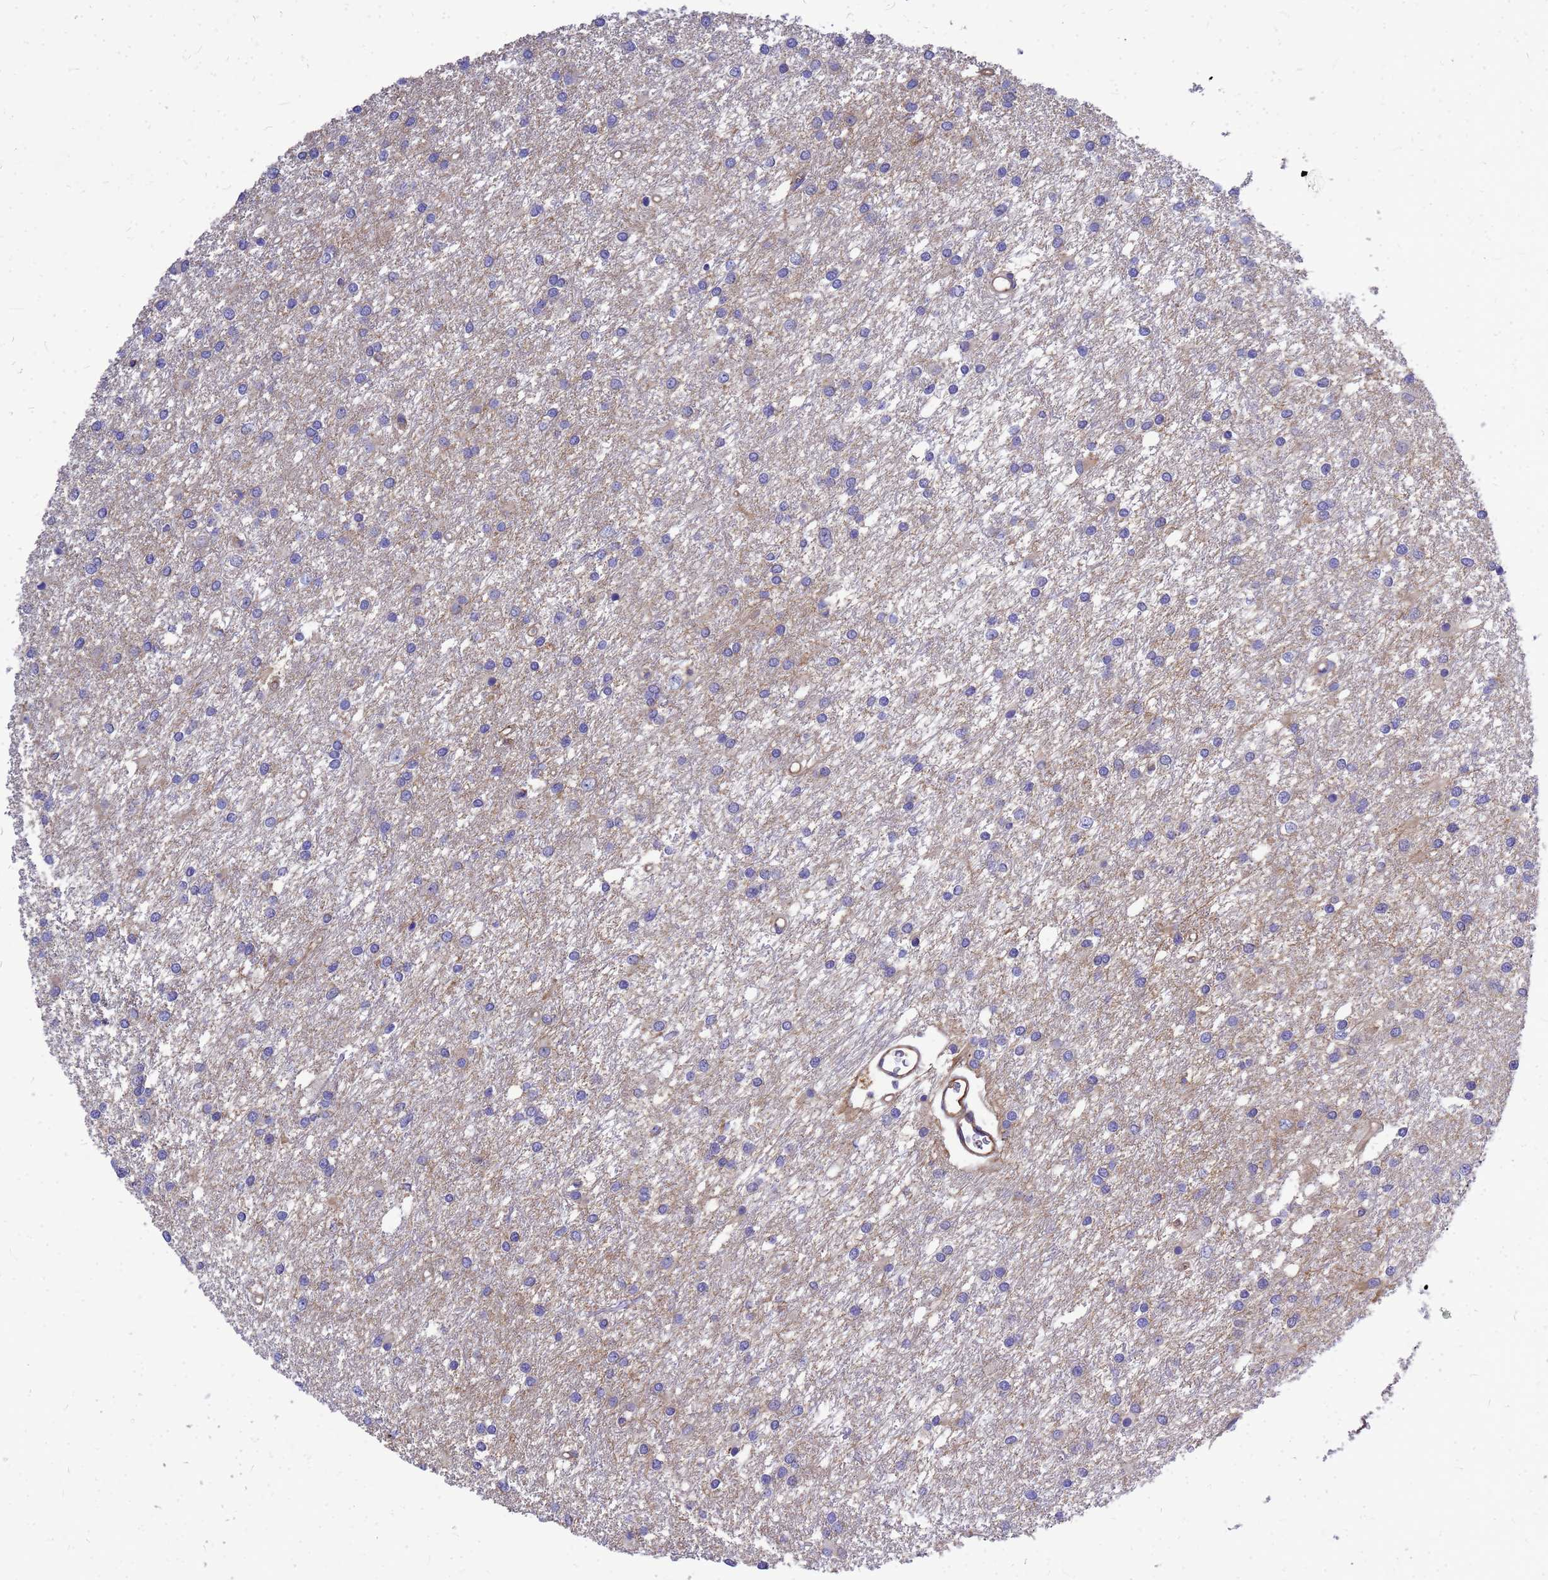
{"staining": {"intensity": "negative", "quantity": "none", "location": "none"}, "tissue": "glioma", "cell_type": "Tumor cells", "image_type": "cancer", "snomed": [{"axis": "morphology", "description": "Glioma, malignant, High grade"}, {"axis": "topography", "description": "Brain"}], "caption": "IHC photomicrograph of human glioma stained for a protein (brown), which shows no staining in tumor cells.", "gene": "FBXW5", "patient": {"sex": "female", "age": 50}}